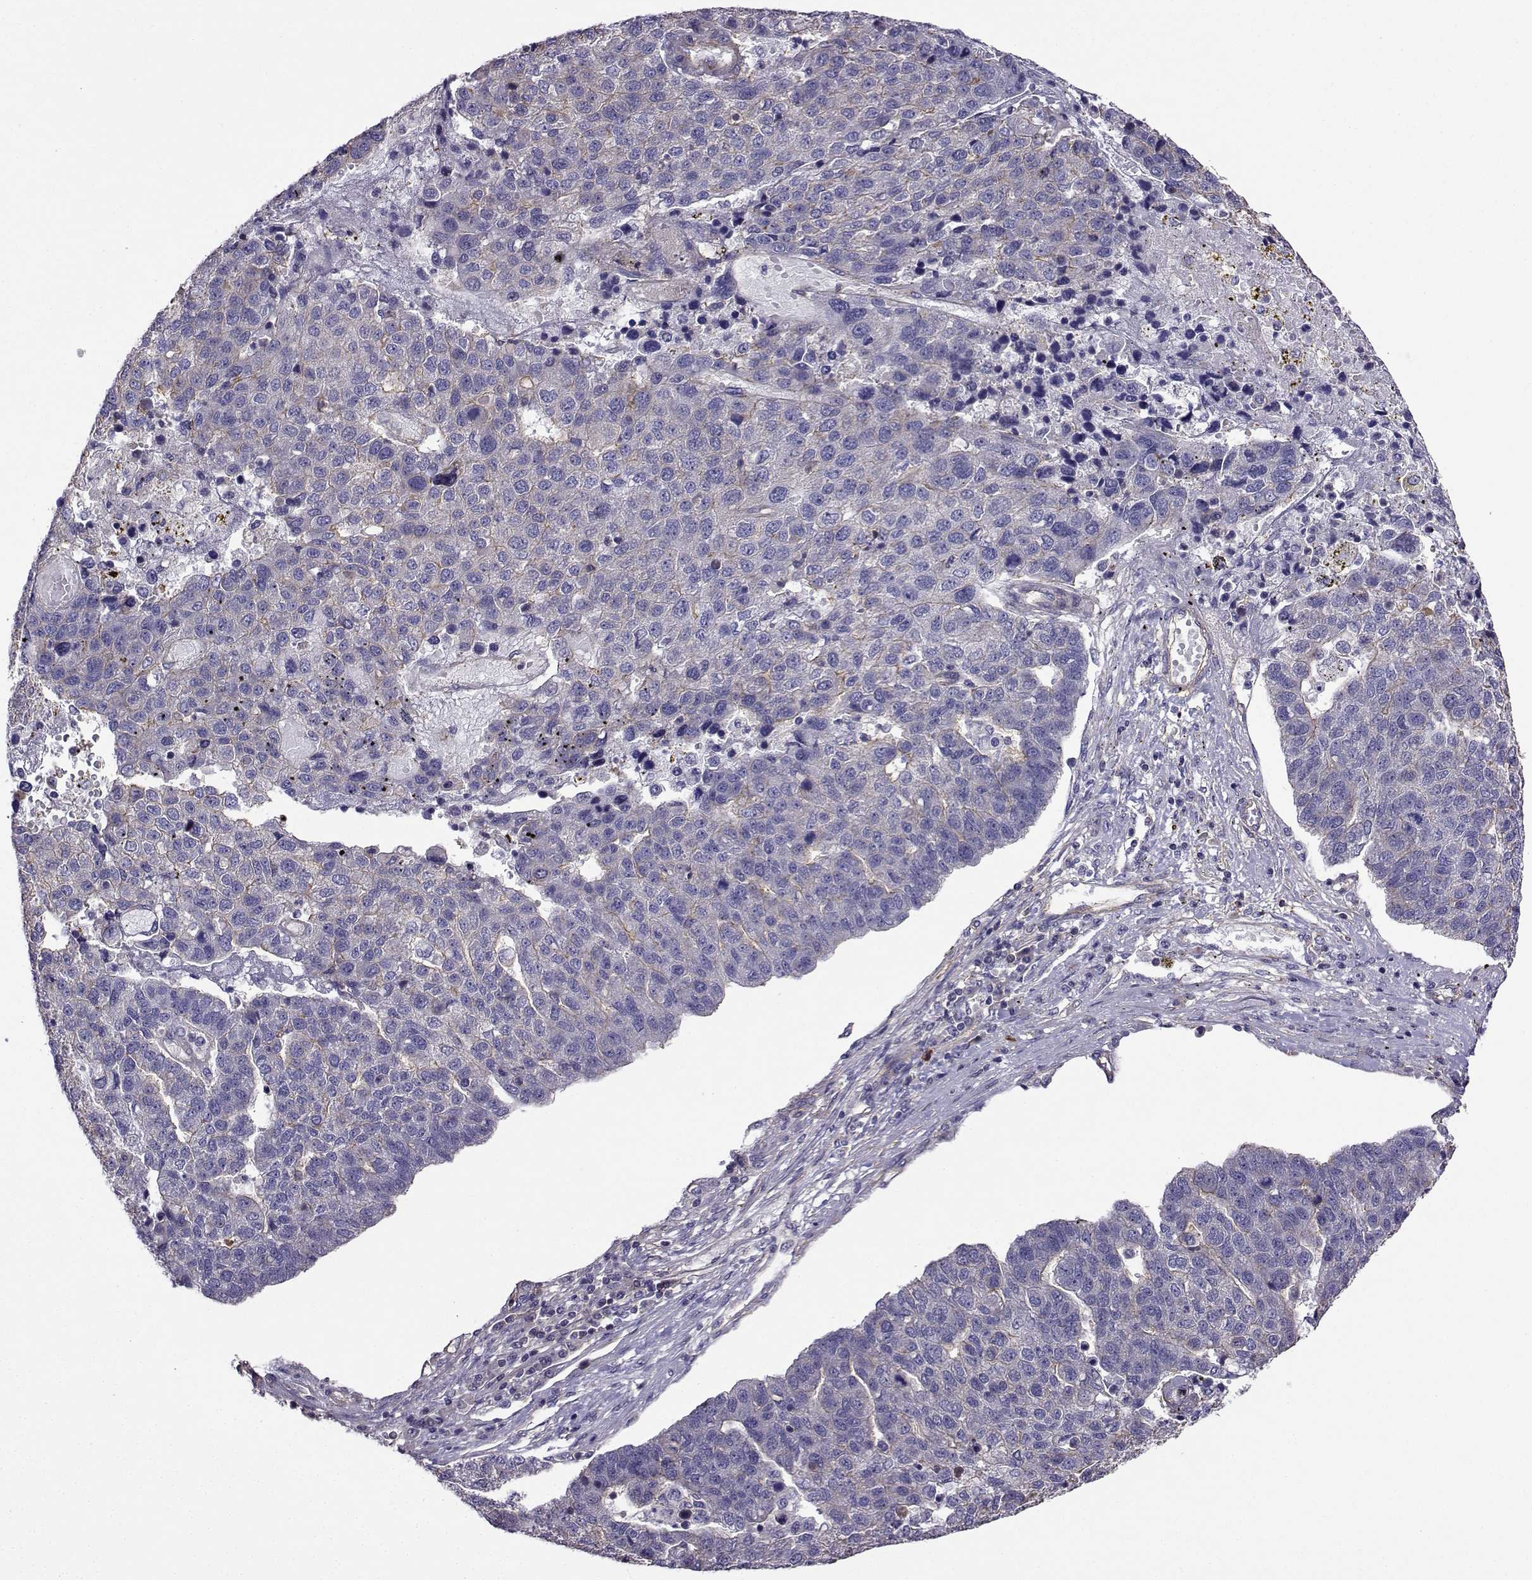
{"staining": {"intensity": "weak", "quantity": "<25%", "location": "cytoplasmic/membranous"}, "tissue": "pancreatic cancer", "cell_type": "Tumor cells", "image_type": "cancer", "snomed": [{"axis": "morphology", "description": "Adenocarcinoma, NOS"}, {"axis": "topography", "description": "Pancreas"}], "caption": "The image shows no significant positivity in tumor cells of pancreatic cancer (adenocarcinoma).", "gene": "ITGB8", "patient": {"sex": "female", "age": 61}}